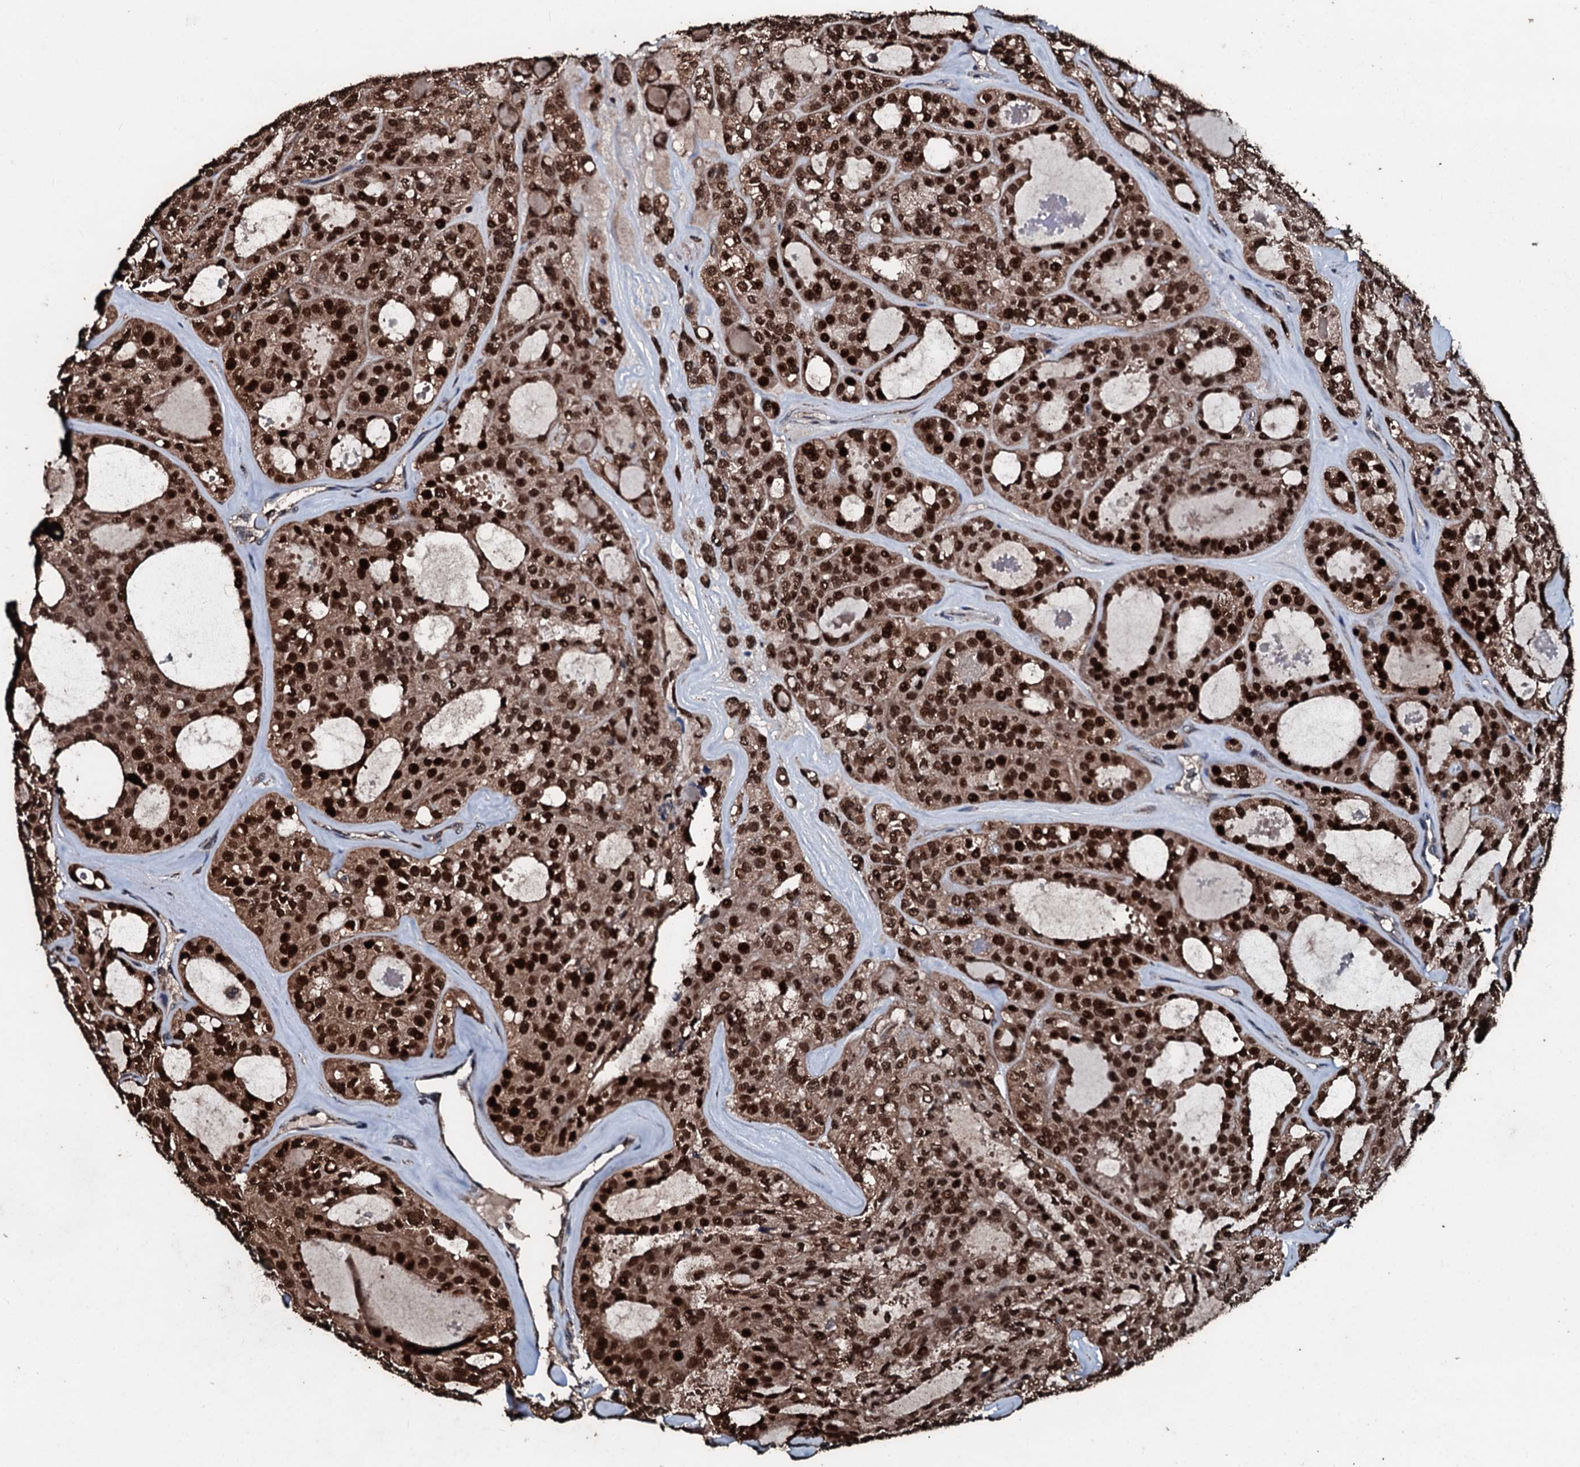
{"staining": {"intensity": "strong", "quantity": ">75%", "location": "cytoplasmic/membranous,nuclear"}, "tissue": "thyroid cancer", "cell_type": "Tumor cells", "image_type": "cancer", "snomed": [{"axis": "morphology", "description": "Follicular adenoma carcinoma, NOS"}, {"axis": "topography", "description": "Thyroid gland"}], "caption": "Protein expression analysis of human thyroid cancer reveals strong cytoplasmic/membranous and nuclear positivity in approximately >75% of tumor cells.", "gene": "FAAP24", "patient": {"sex": "male", "age": 75}}